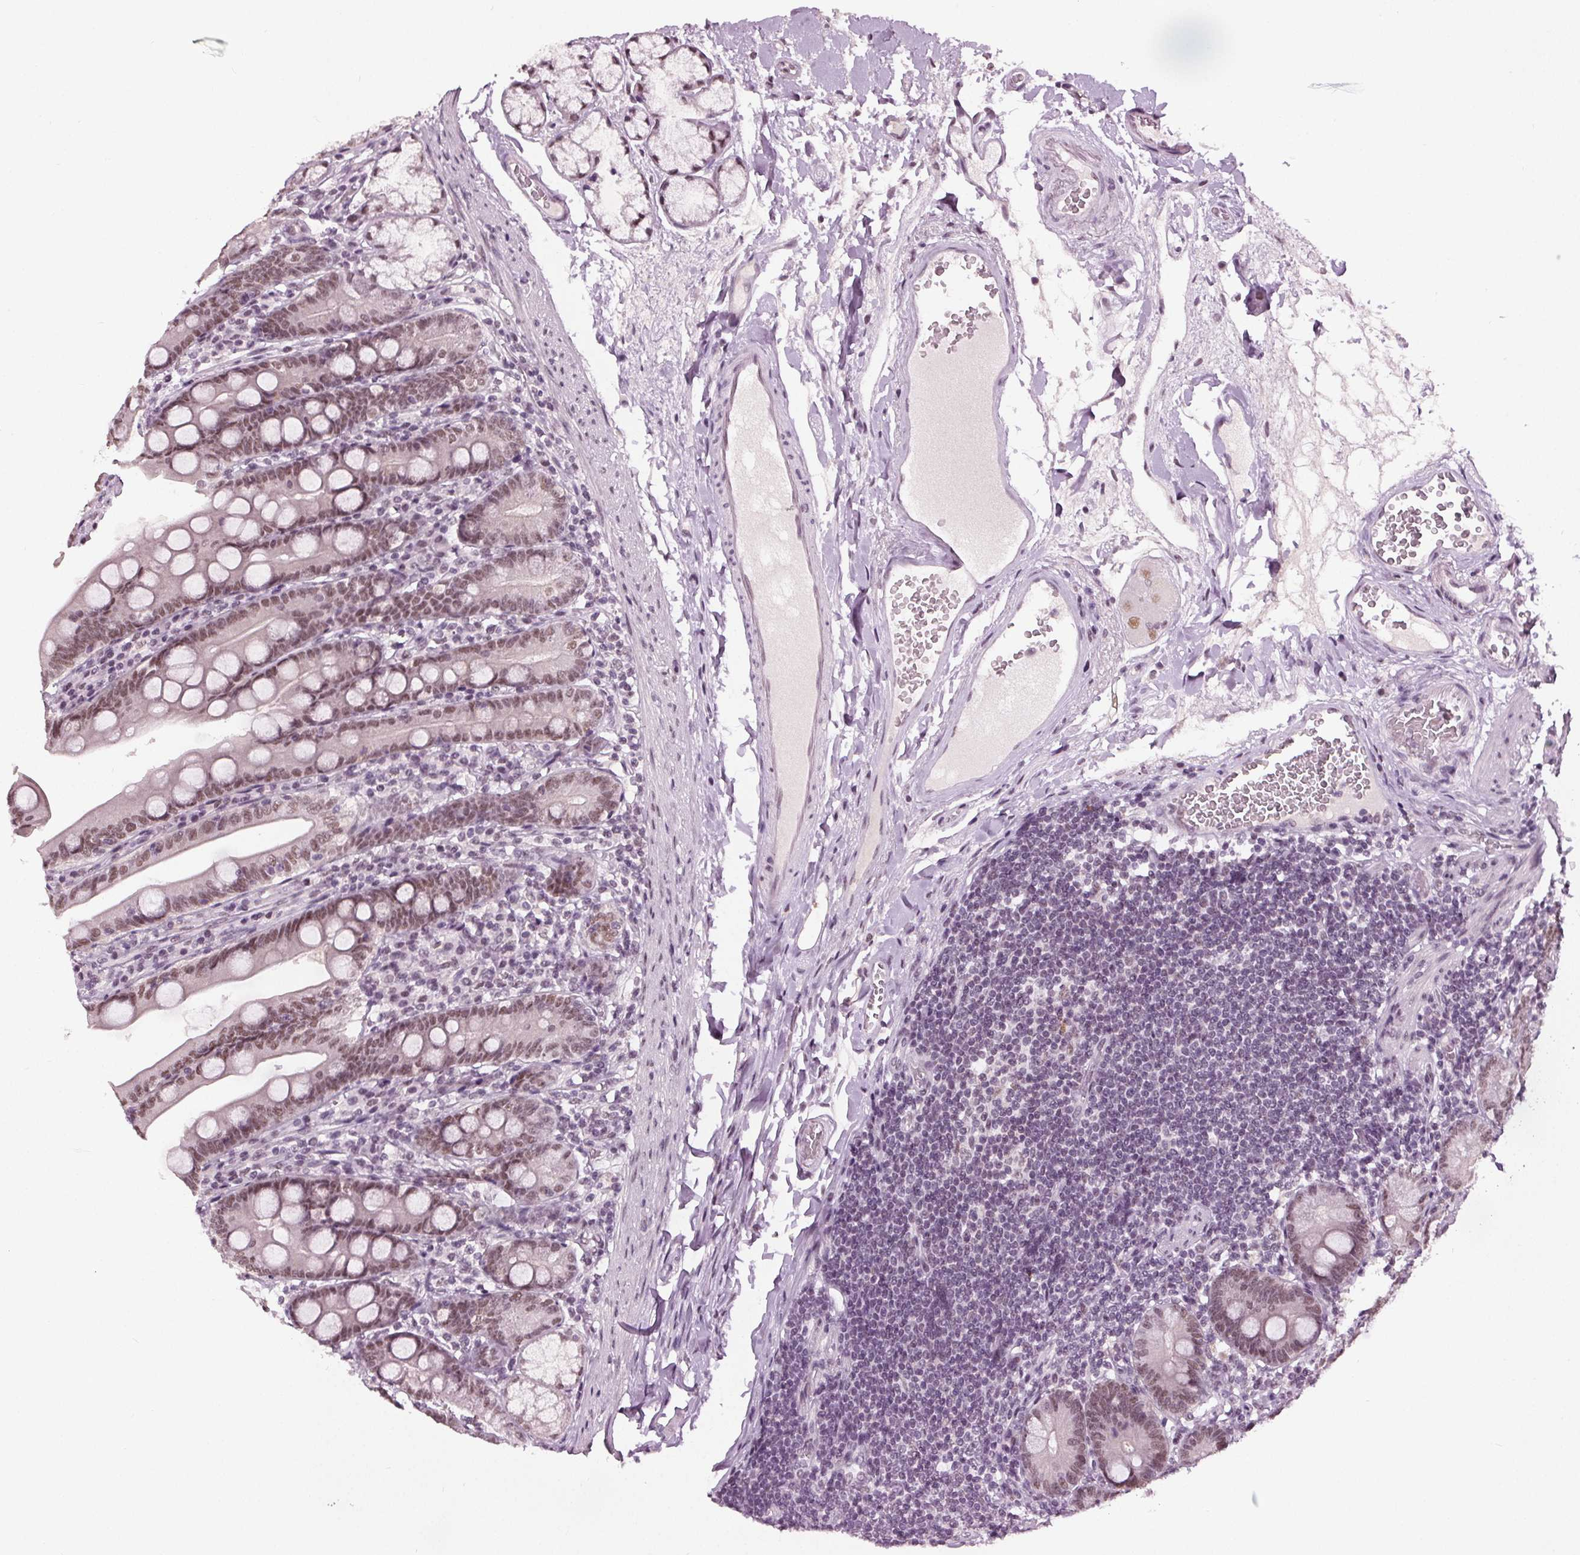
{"staining": {"intensity": "moderate", "quantity": ">75%", "location": "nuclear"}, "tissue": "duodenum", "cell_type": "Glandular cells", "image_type": "normal", "snomed": [{"axis": "morphology", "description": "Normal tissue, NOS"}, {"axis": "topography", "description": "Duodenum"}], "caption": "This photomicrograph shows IHC staining of normal duodenum, with medium moderate nuclear staining in about >75% of glandular cells.", "gene": "IWS1", "patient": {"sex": "female", "age": 67}}